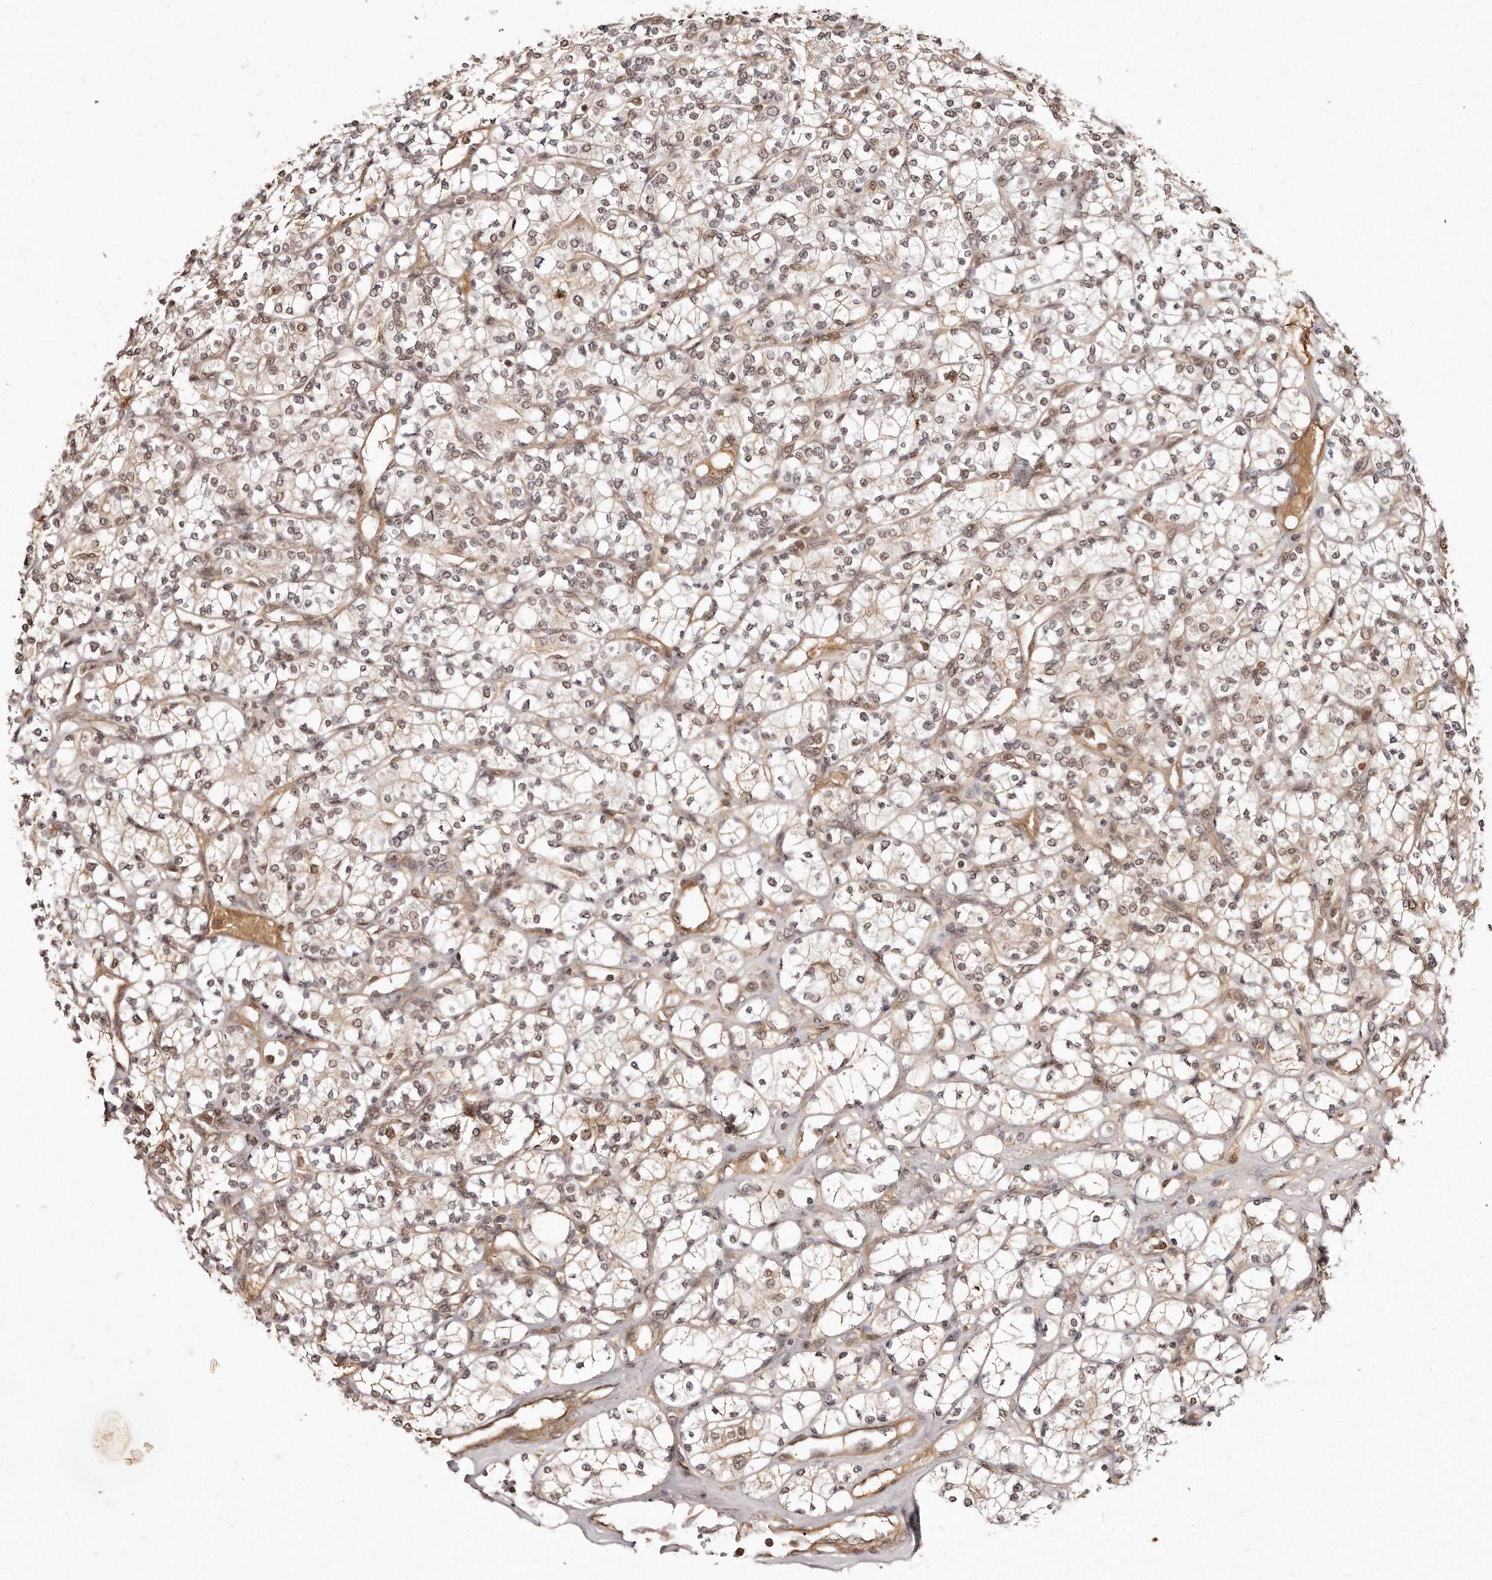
{"staining": {"intensity": "weak", "quantity": ">75%", "location": "cytoplasmic/membranous,nuclear"}, "tissue": "renal cancer", "cell_type": "Tumor cells", "image_type": "cancer", "snomed": [{"axis": "morphology", "description": "Adenocarcinoma, NOS"}, {"axis": "topography", "description": "Kidney"}], "caption": "IHC of human renal cancer (adenocarcinoma) displays low levels of weak cytoplasmic/membranous and nuclear positivity in approximately >75% of tumor cells. The protein of interest is stained brown, and the nuclei are stained in blue (DAB IHC with brightfield microscopy, high magnification).", "gene": "SOX4", "patient": {"sex": "male", "age": 77}}